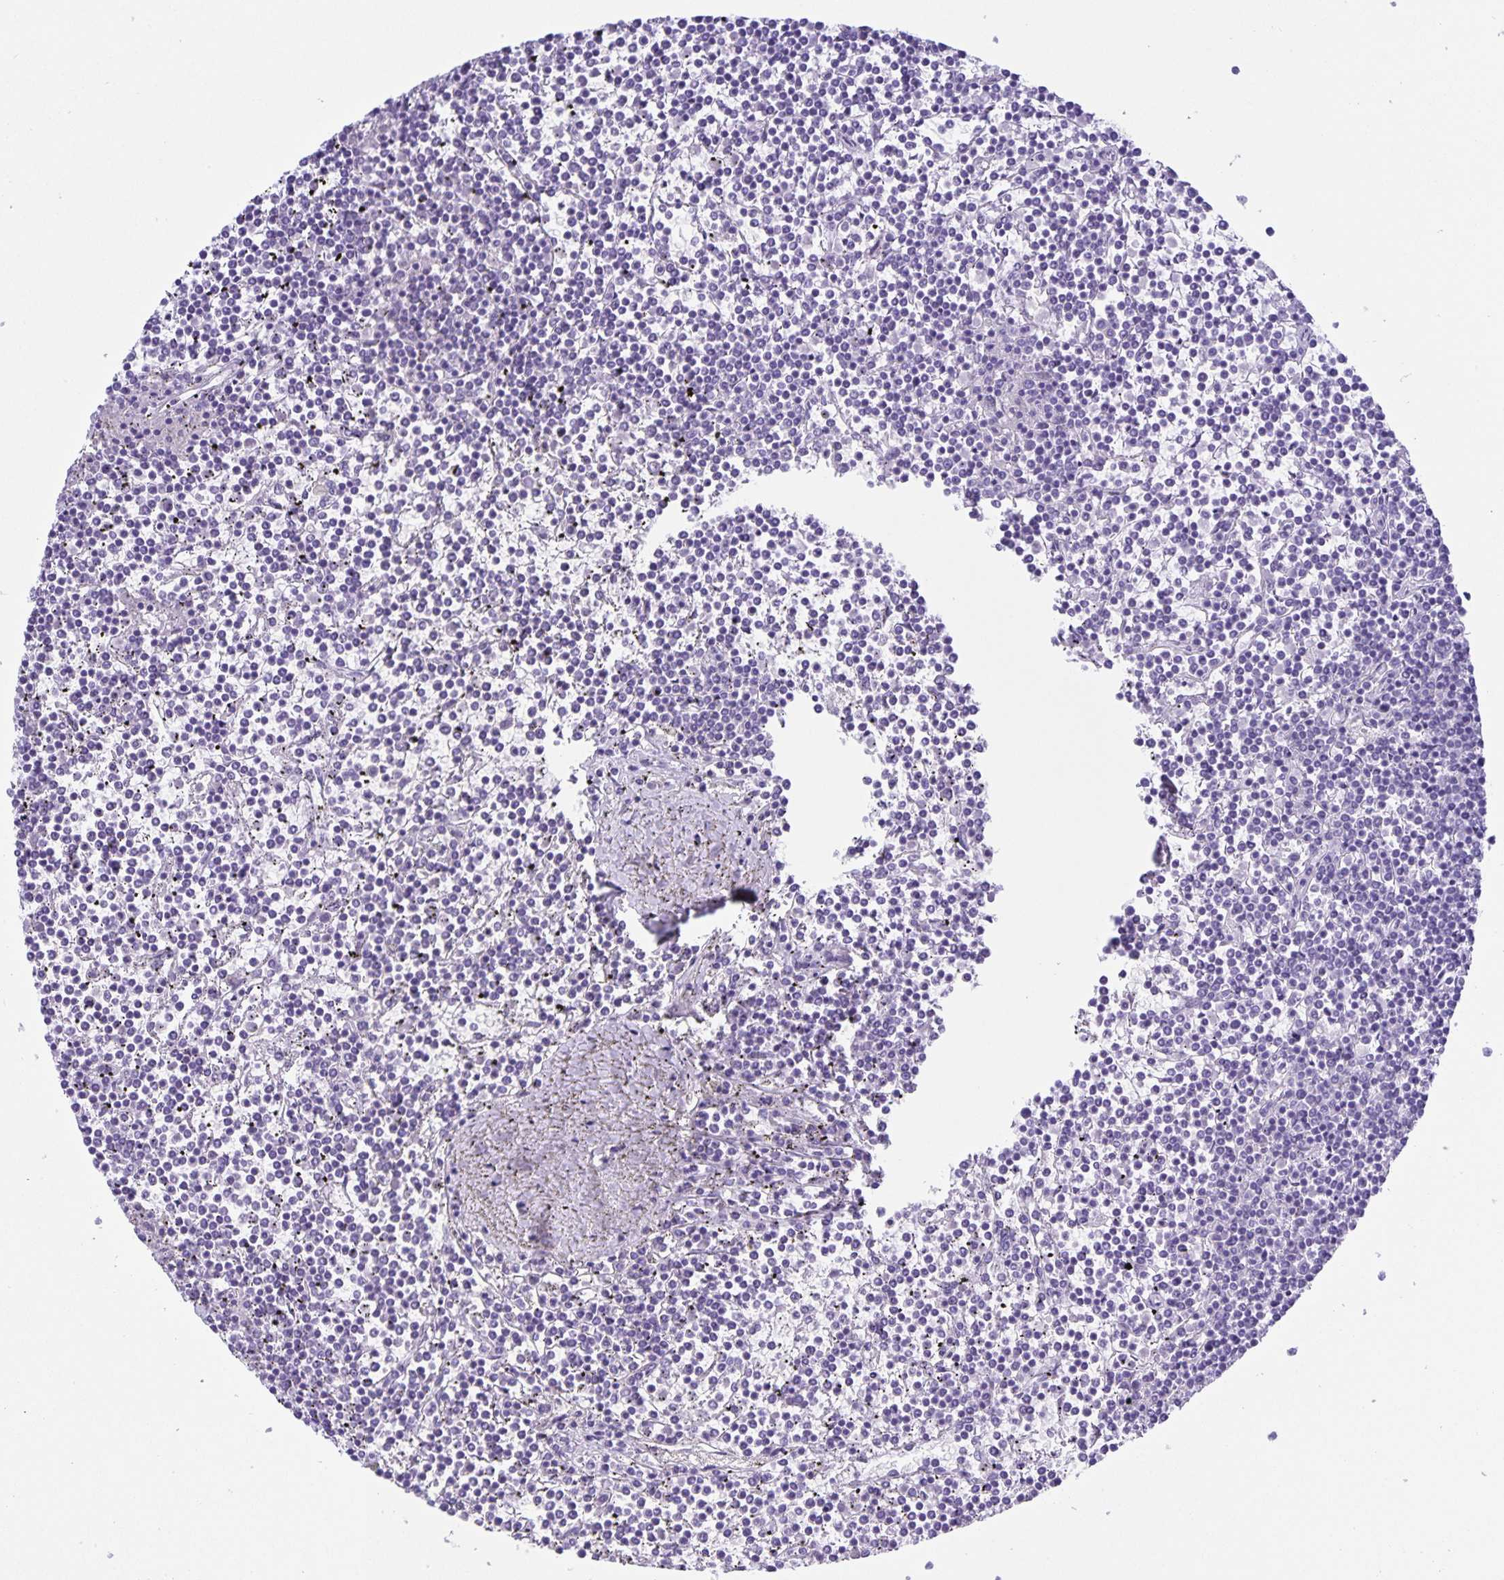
{"staining": {"intensity": "negative", "quantity": "none", "location": "none"}, "tissue": "lymphoma", "cell_type": "Tumor cells", "image_type": "cancer", "snomed": [{"axis": "morphology", "description": "Malignant lymphoma, non-Hodgkin's type, Low grade"}, {"axis": "topography", "description": "Spleen"}], "caption": "A micrograph of malignant lymphoma, non-Hodgkin's type (low-grade) stained for a protein reveals no brown staining in tumor cells.", "gene": "UBQLN3", "patient": {"sex": "female", "age": 19}}